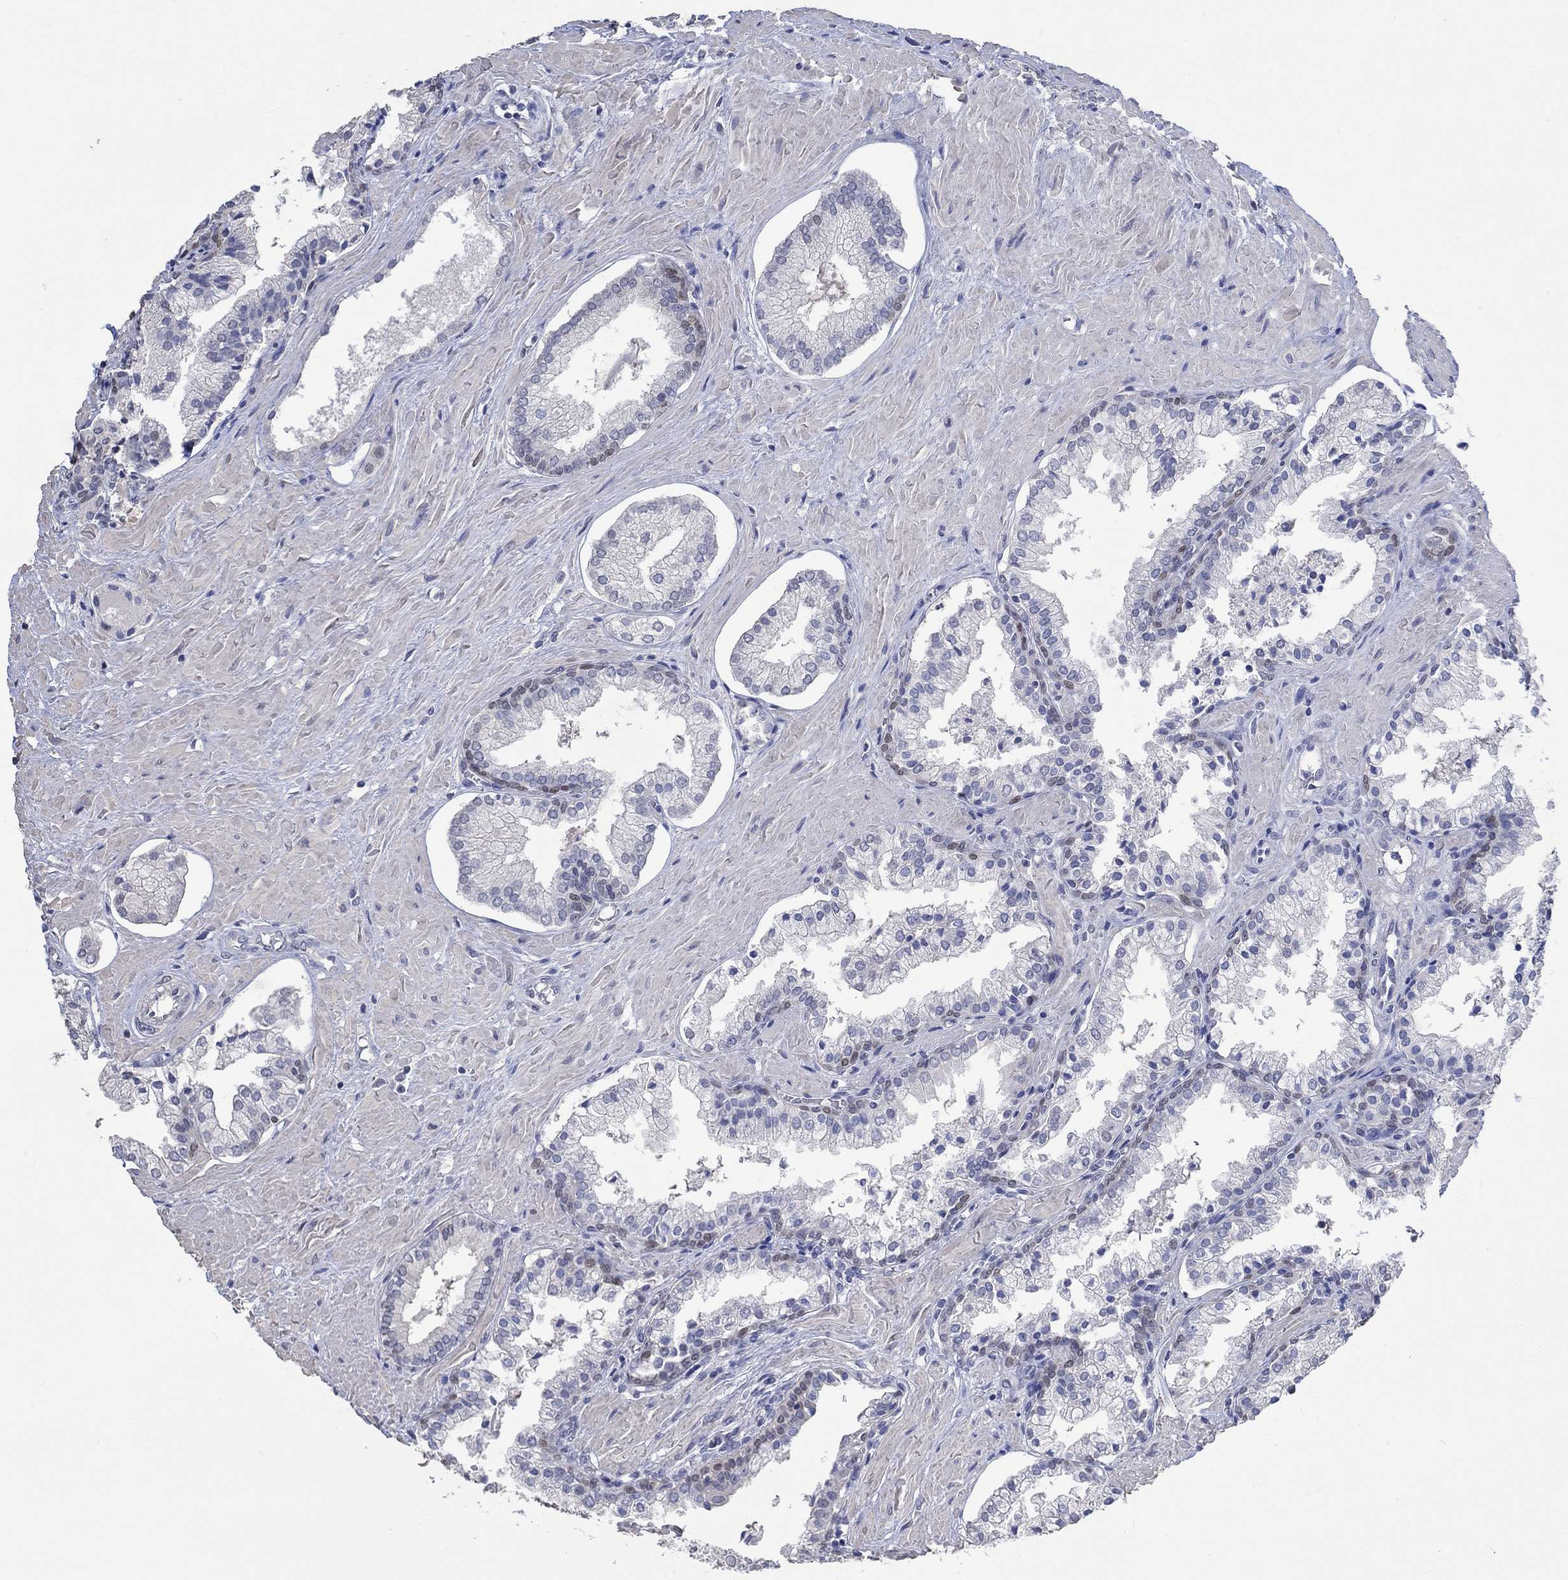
{"staining": {"intensity": "negative", "quantity": "none", "location": "none"}, "tissue": "prostate cancer", "cell_type": "Tumor cells", "image_type": "cancer", "snomed": [{"axis": "morphology", "description": "Adenocarcinoma, NOS"}, {"axis": "topography", "description": "Prostate and seminal vesicle, NOS"}, {"axis": "topography", "description": "Prostate"}], "caption": "Protein analysis of prostate cancer (adenocarcinoma) shows no significant expression in tumor cells.", "gene": "PNMA5", "patient": {"sex": "male", "age": 44}}